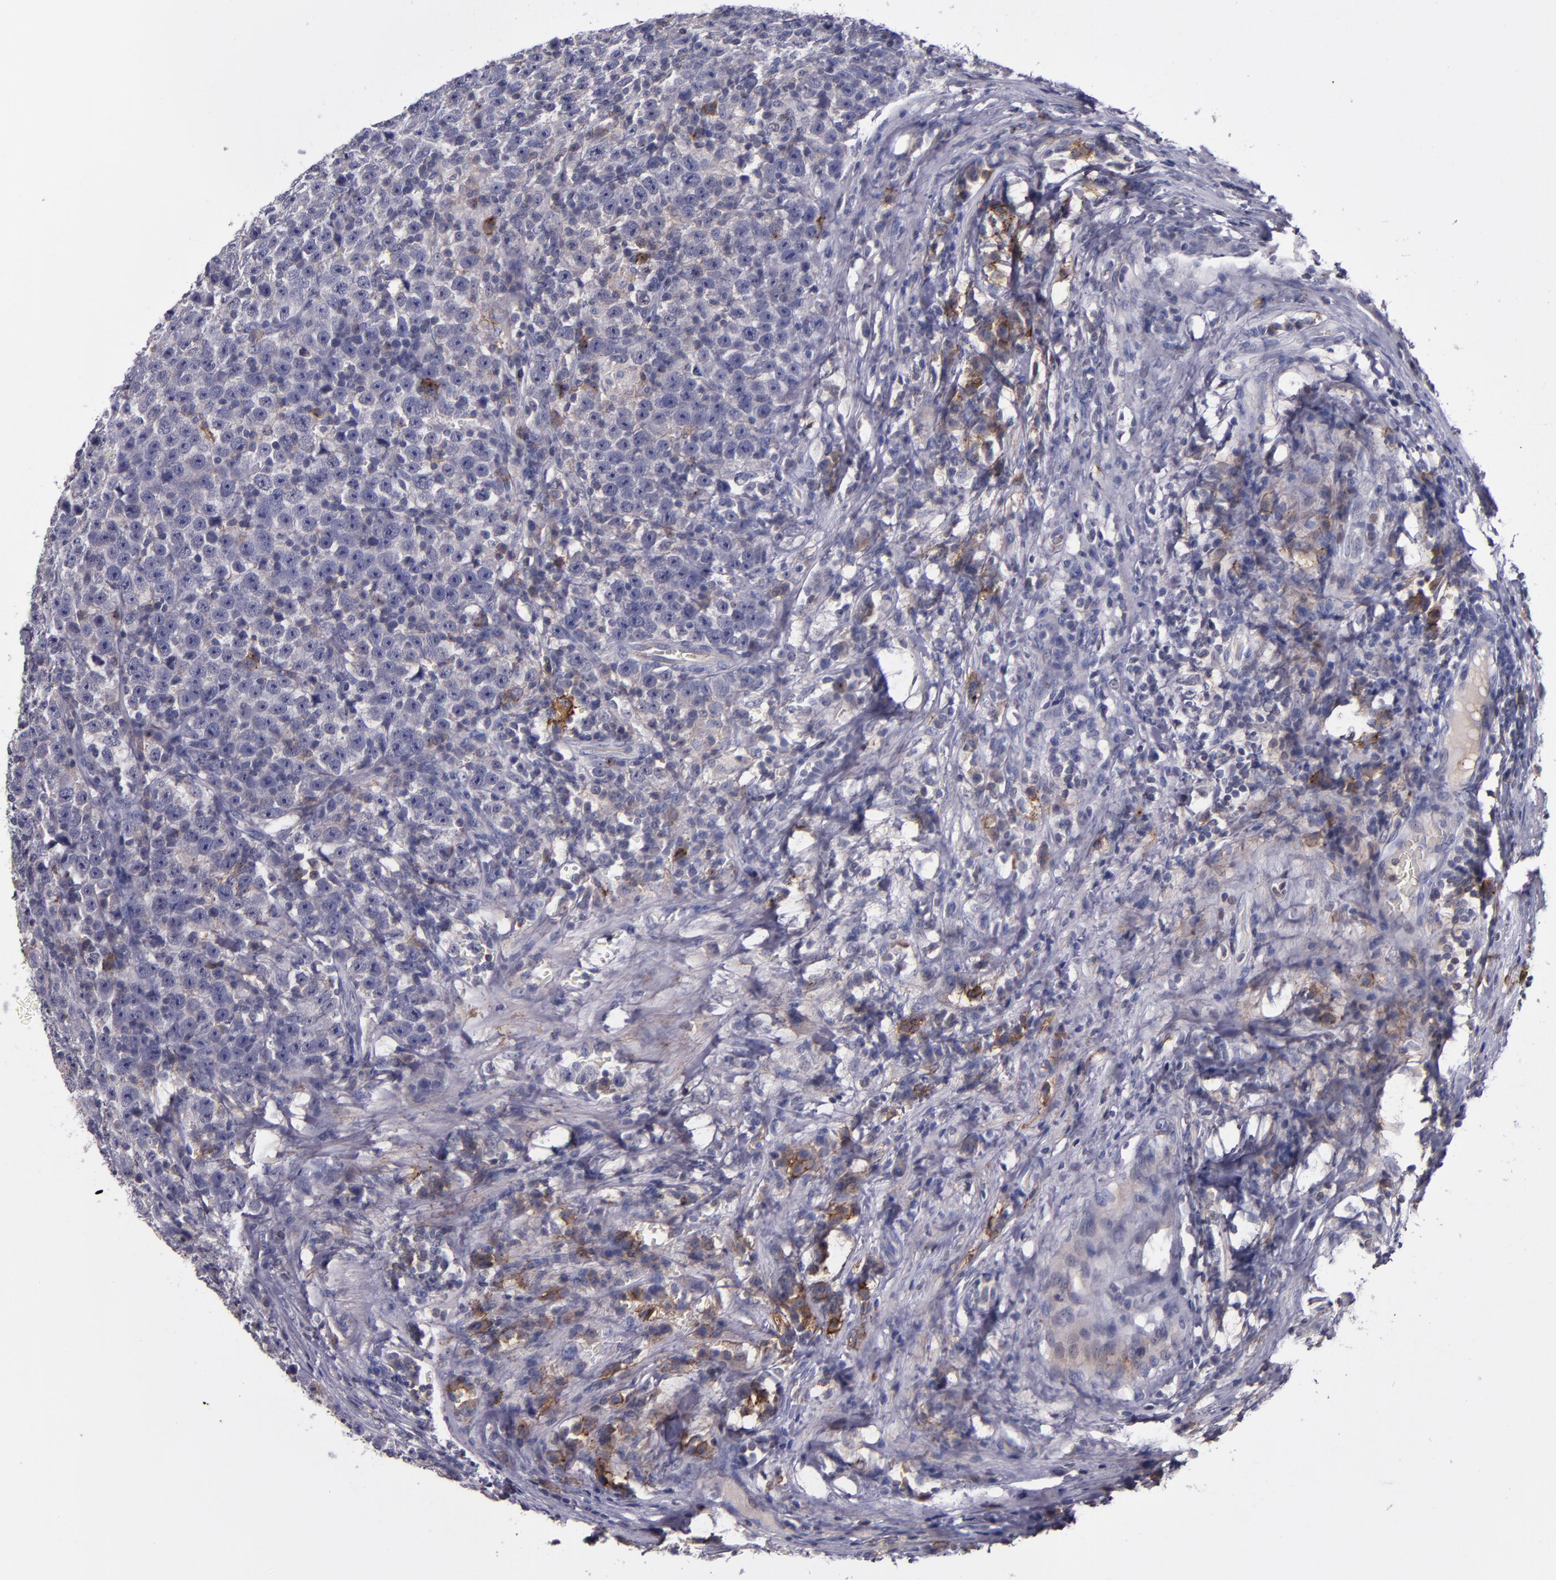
{"staining": {"intensity": "strong", "quantity": "<25%", "location": "cytoplasmic/membranous"}, "tissue": "testis cancer", "cell_type": "Tumor cells", "image_type": "cancer", "snomed": [{"axis": "morphology", "description": "Seminoma, NOS"}, {"axis": "topography", "description": "Testis"}], "caption": "DAB (3,3'-diaminobenzidine) immunohistochemical staining of testis cancer reveals strong cytoplasmic/membranous protein expression in about <25% of tumor cells. (DAB (3,3'-diaminobenzidine) IHC, brown staining for protein, blue staining for nuclei).", "gene": "MFGE8", "patient": {"sex": "male", "age": 43}}